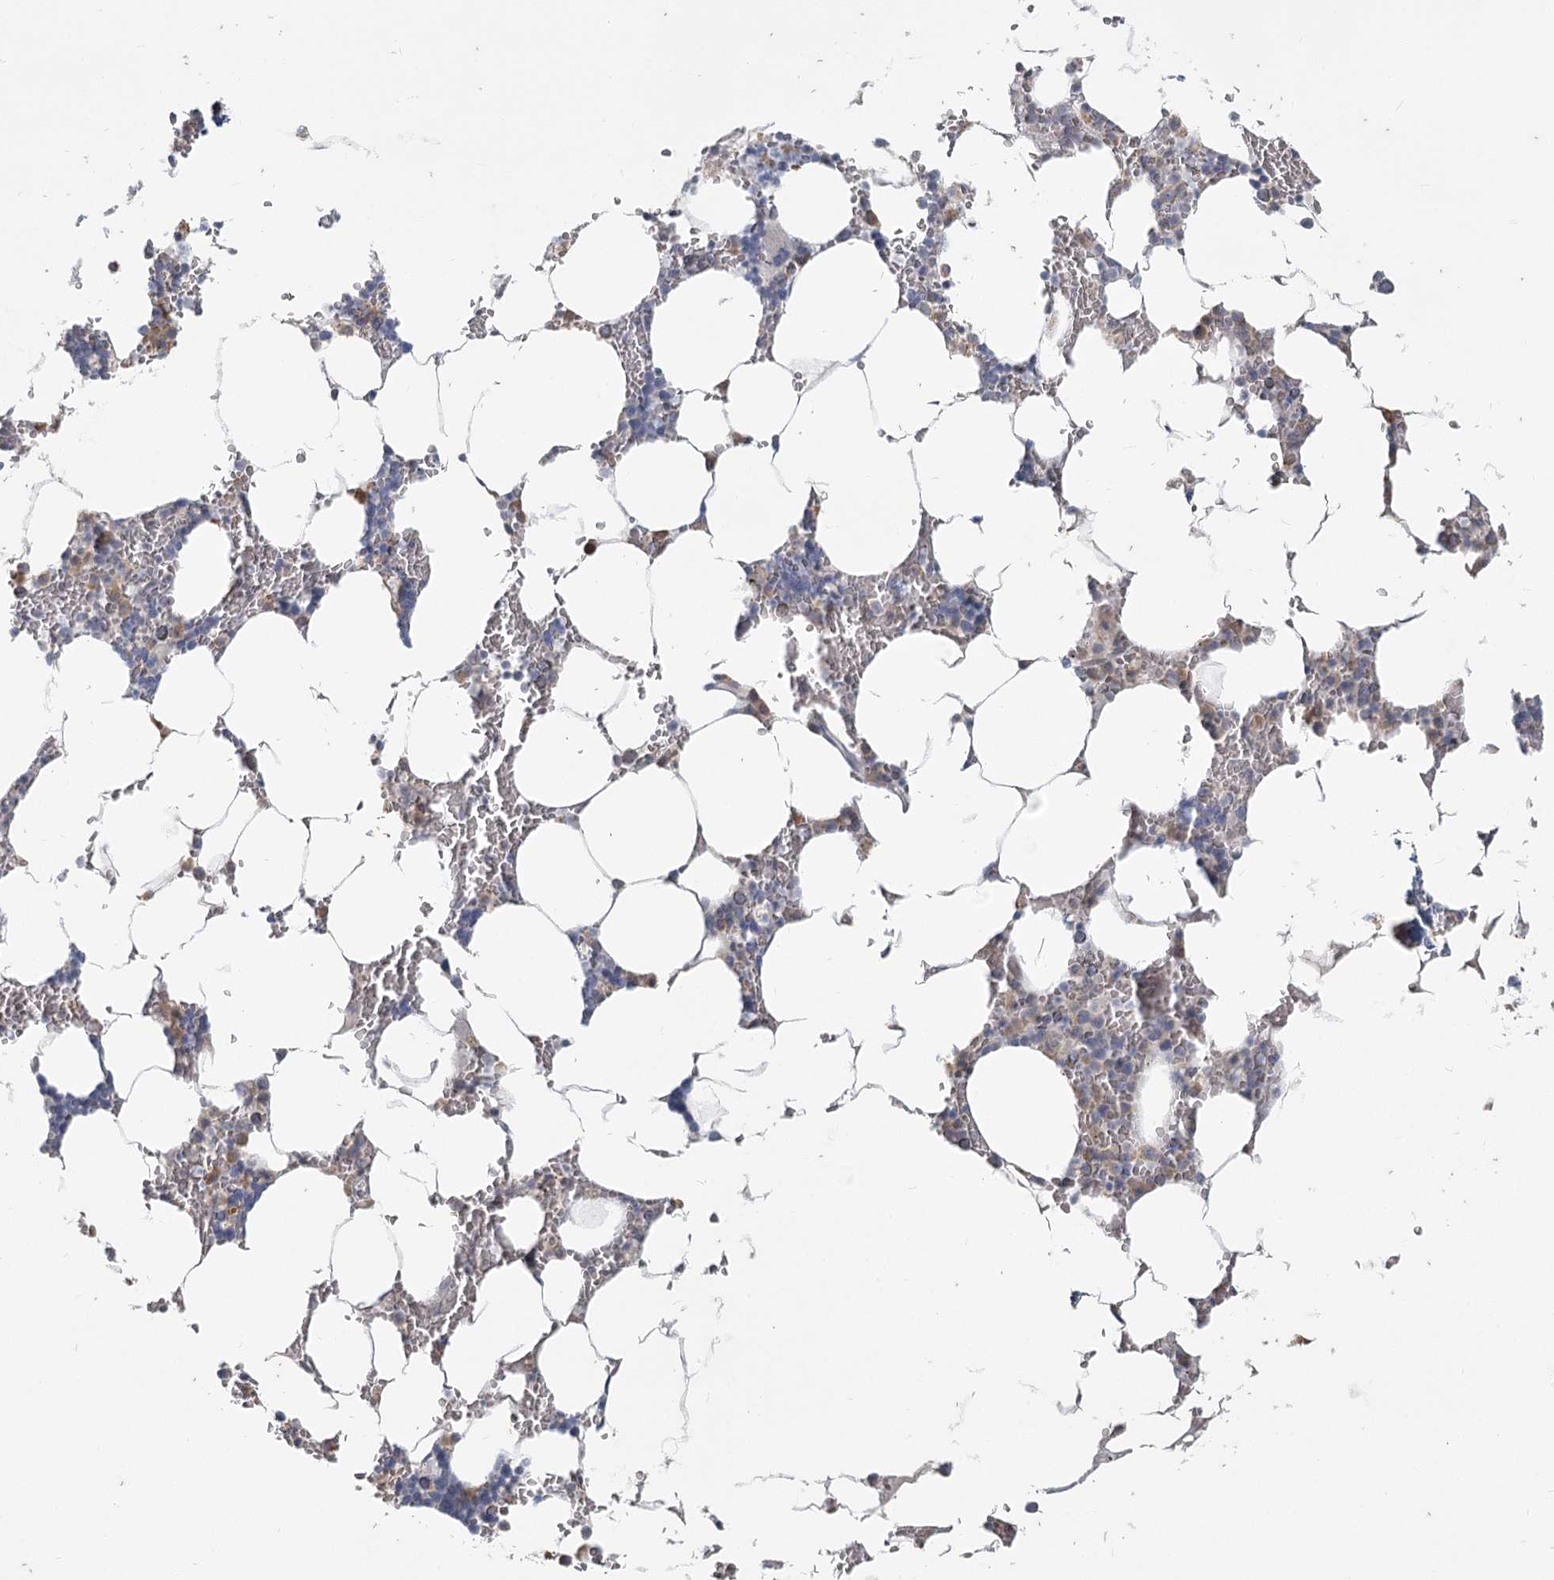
{"staining": {"intensity": "weak", "quantity": "<25%", "location": "cytoplasmic/membranous"}, "tissue": "bone marrow", "cell_type": "Hematopoietic cells", "image_type": "normal", "snomed": [{"axis": "morphology", "description": "Normal tissue, NOS"}, {"axis": "topography", "description": "Bone marrow"}], "caption": "Hematopoietic cells show no significant protein expression in normal bone marrow. The staining is performed using DAB brown chromogen with nuclei counter-stained in using hematoxylin.", "gene": "SLC9A3", "patient": {"sex": "male", "age": 70}}